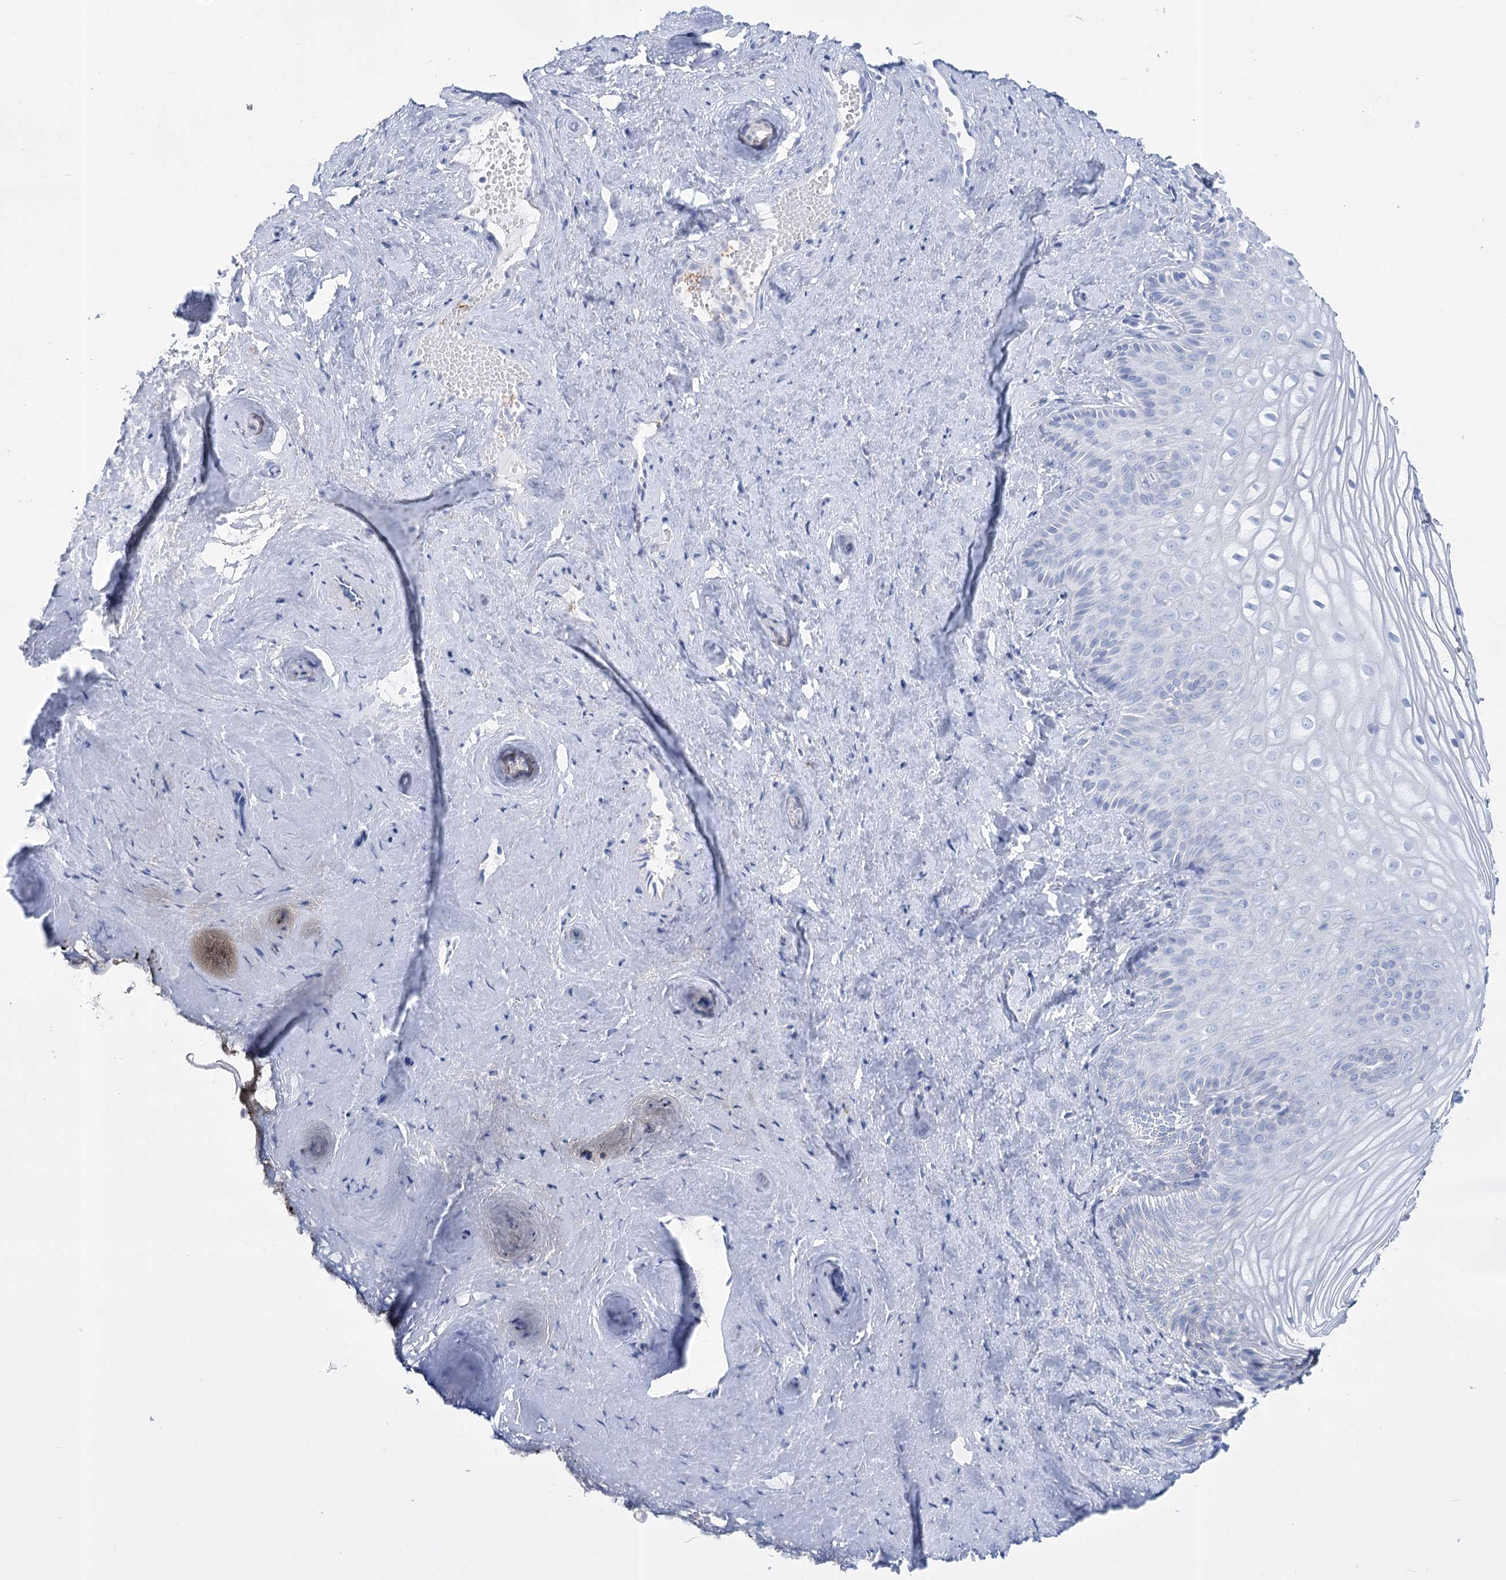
{"staining": {"intensity": "negative", "quantity": "none", "location": "none"}, "tissue": "vagina", "cell_type": "Squamous epithelial cells", "image_type": "normal", "snomed": [{"axis": "morphology", "description": "Normal tissue, NOS"}, {"axis": "topography", "description": "Vagina"}, {"axis": "topography", "description": "Cervix"}], "caption": "DAB immunohistochemical staining of benign vagina displays no significant positivity in squamous epithelial cells.", "gene": "PCDHA1", "patient": {"sex": "female", "age": 40}}